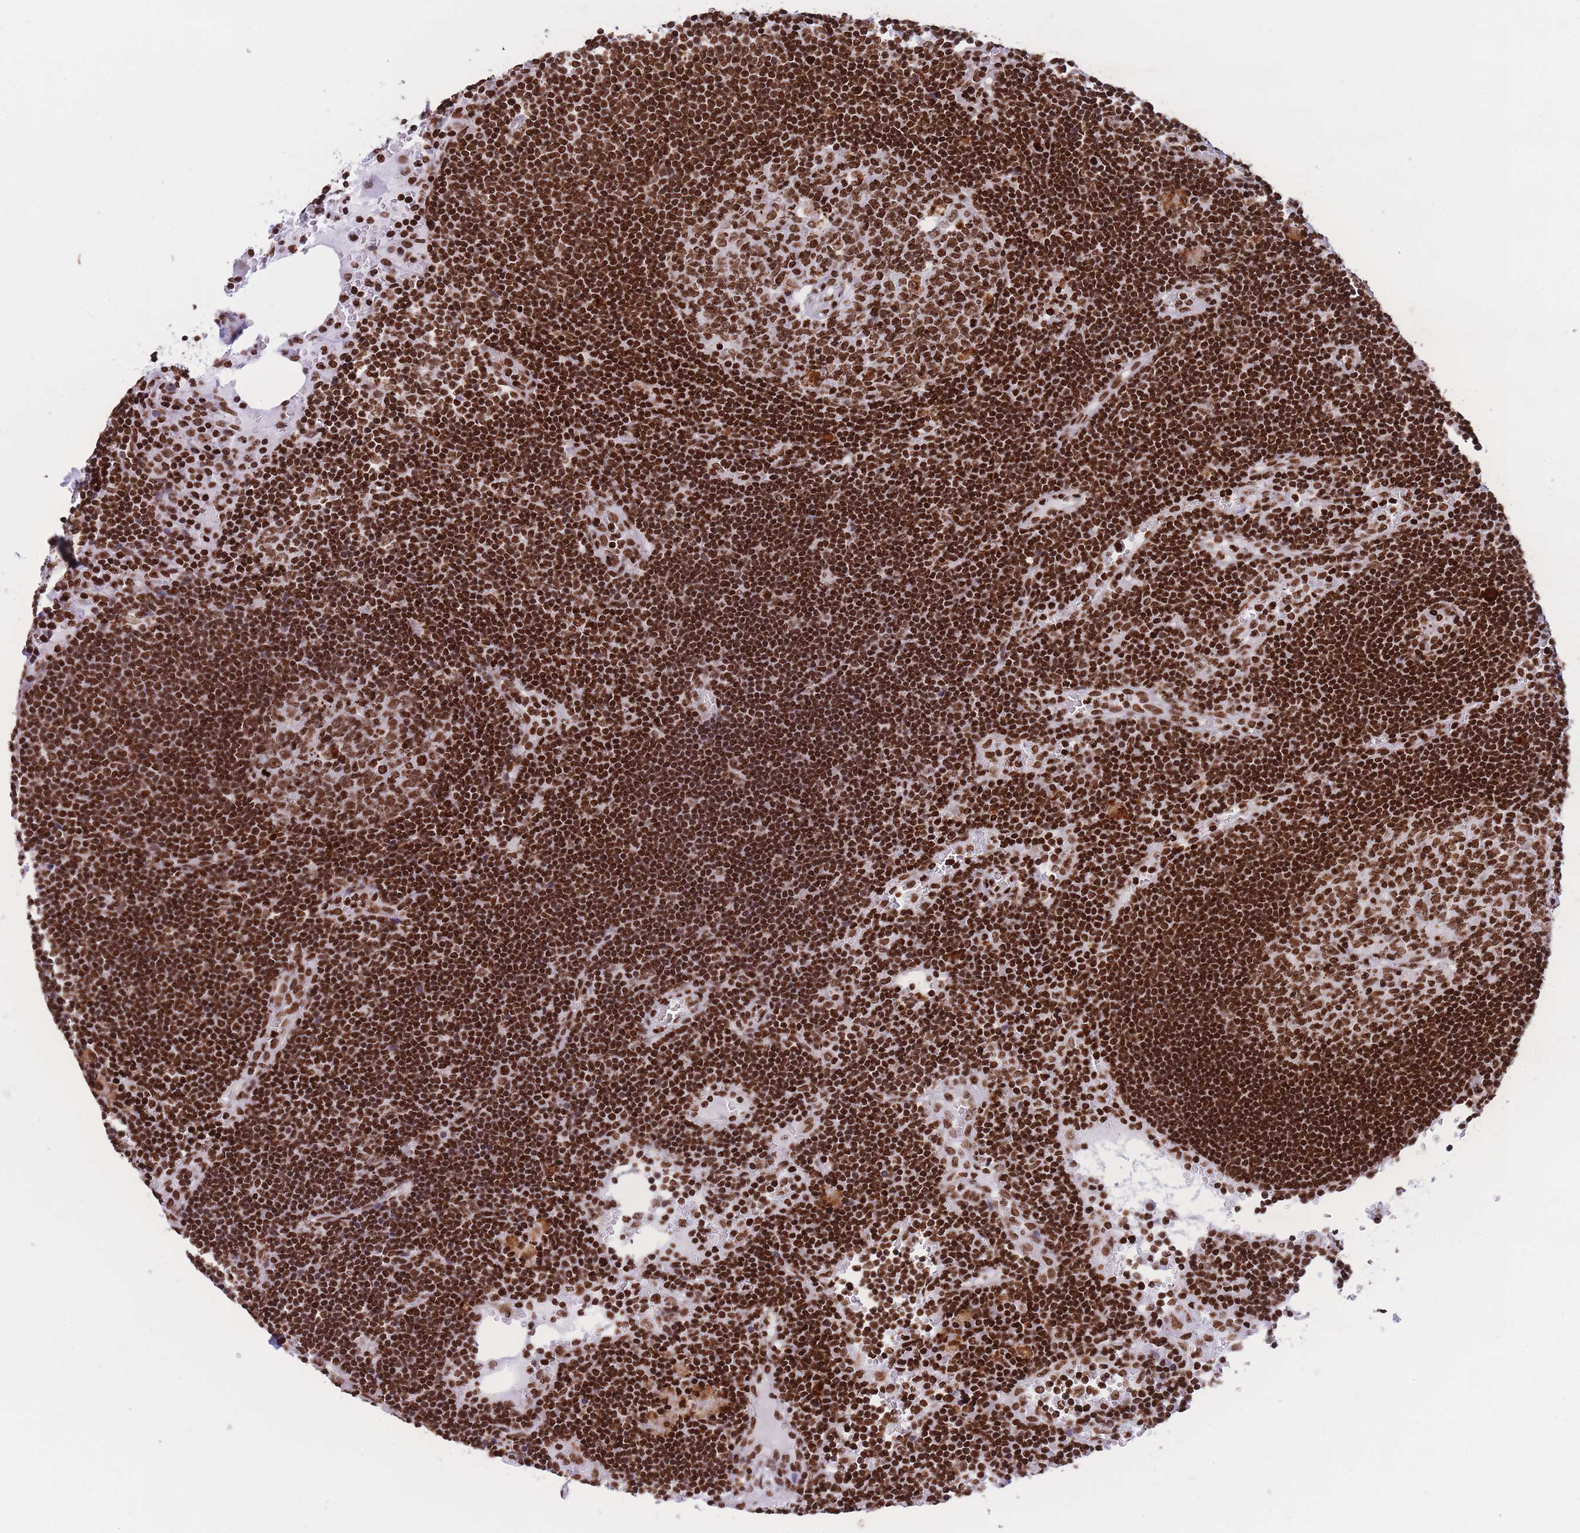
{"staining": {"intensity": "strong", "quantity": ">75%", "location": "nuclear"}, "tissue": "lymph node", "cell_type": "Germinal center cells", "image_type": "normal", "snomed": [{"axis": "morphology", "description": "Normal tissue, NOS"}, {"axis": "topography", "description": "Lymph node"}], "caption": "Human lymph node stained with a protein marker exhibits strong staining in germinal center cells.", "gene": "H2BC10", "patient": {"sex": "male", "age": 62}}